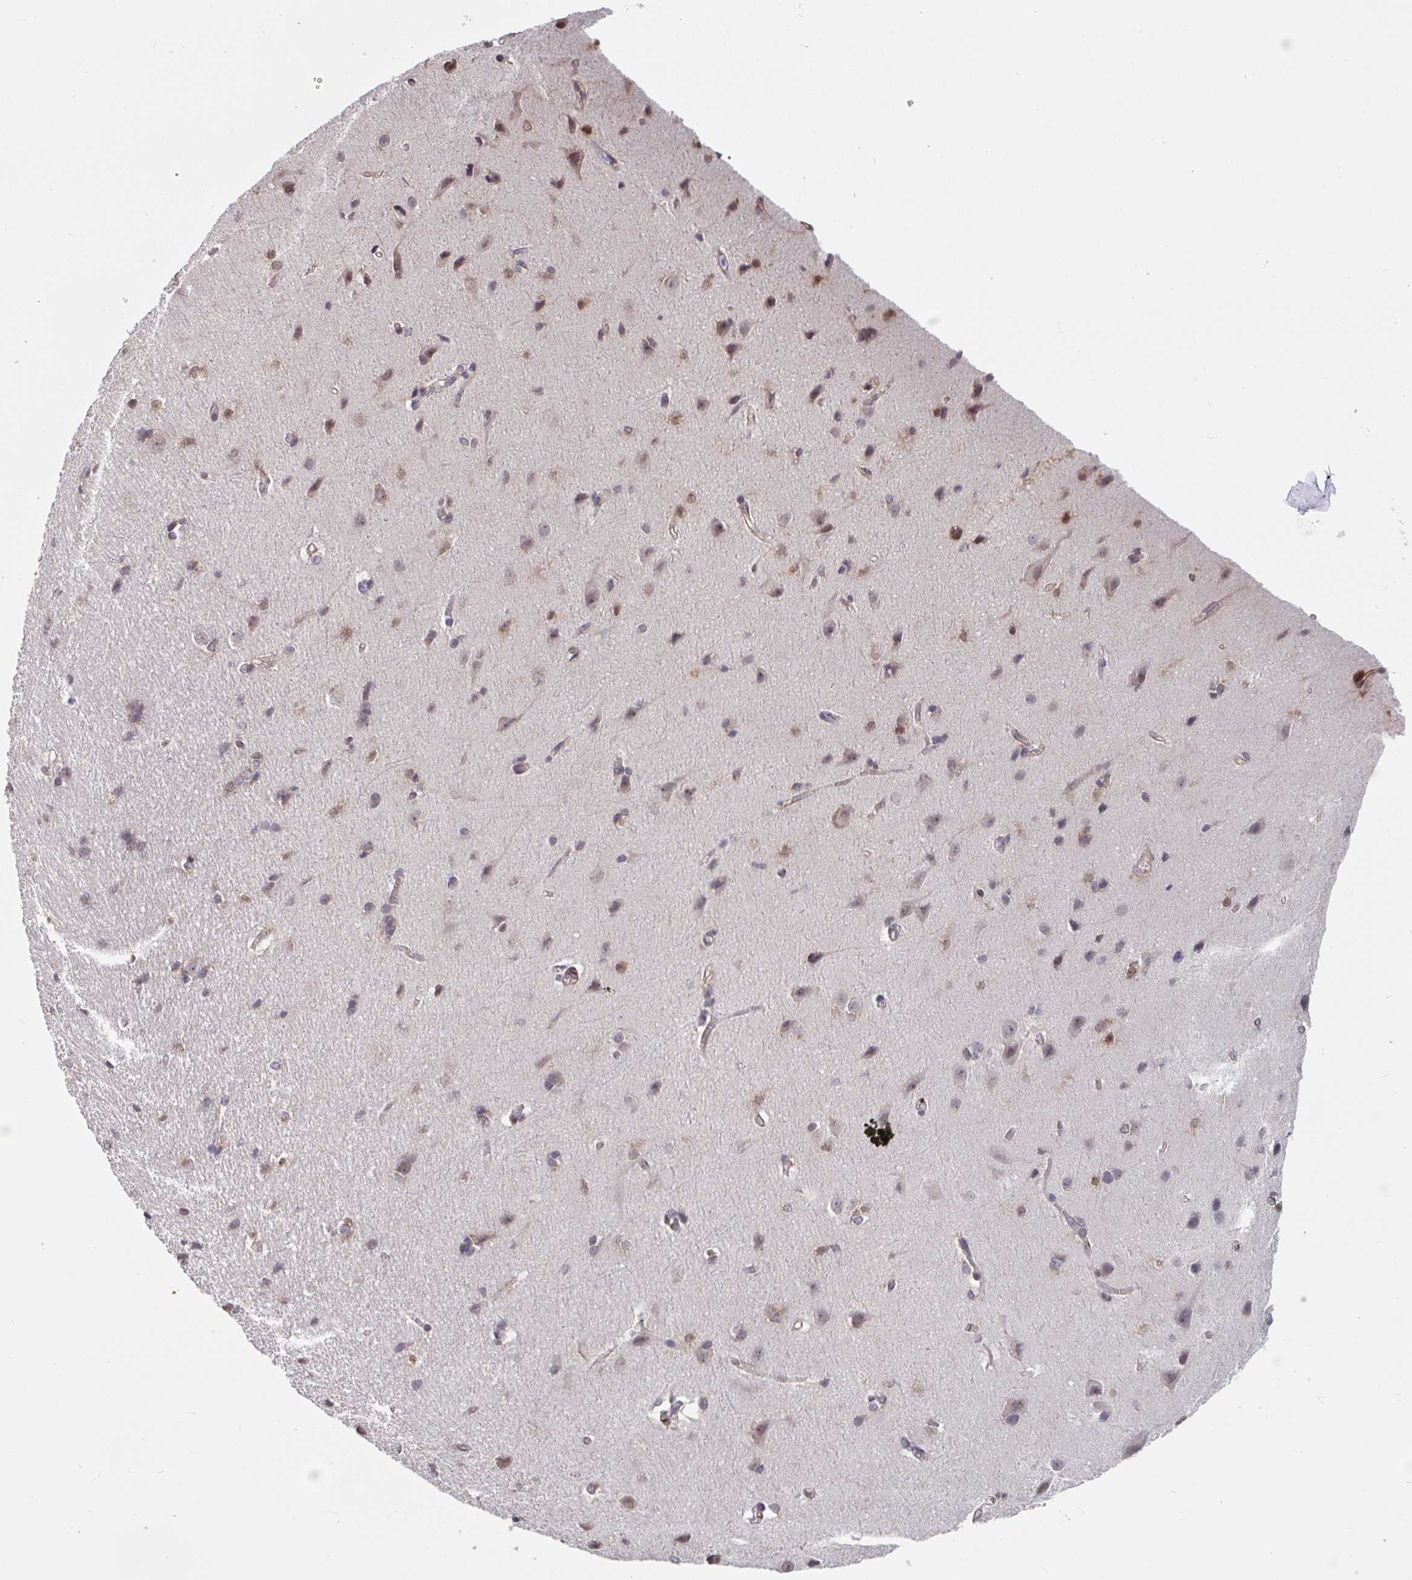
{"staining": {"intensity": "negative", "quantity": "none", "location": "none"}, "tissue": "cerebral cortex", "cell_type": "Endothelial cells", "image_type": "normal", "snomed": [{"axis": "morphology", "description": "Normal tissue, NOS"}, {"axis": "topography", "description": "Cerebral cortex"}], "caption": "Immunohistochemistry of normal cerebral cortex exhibits no expression in endothelial cells. (DAB IHC with hematoxylin counter stain).", "gene": "SNX8", "patient": {"sex": "male", "age": 37}}